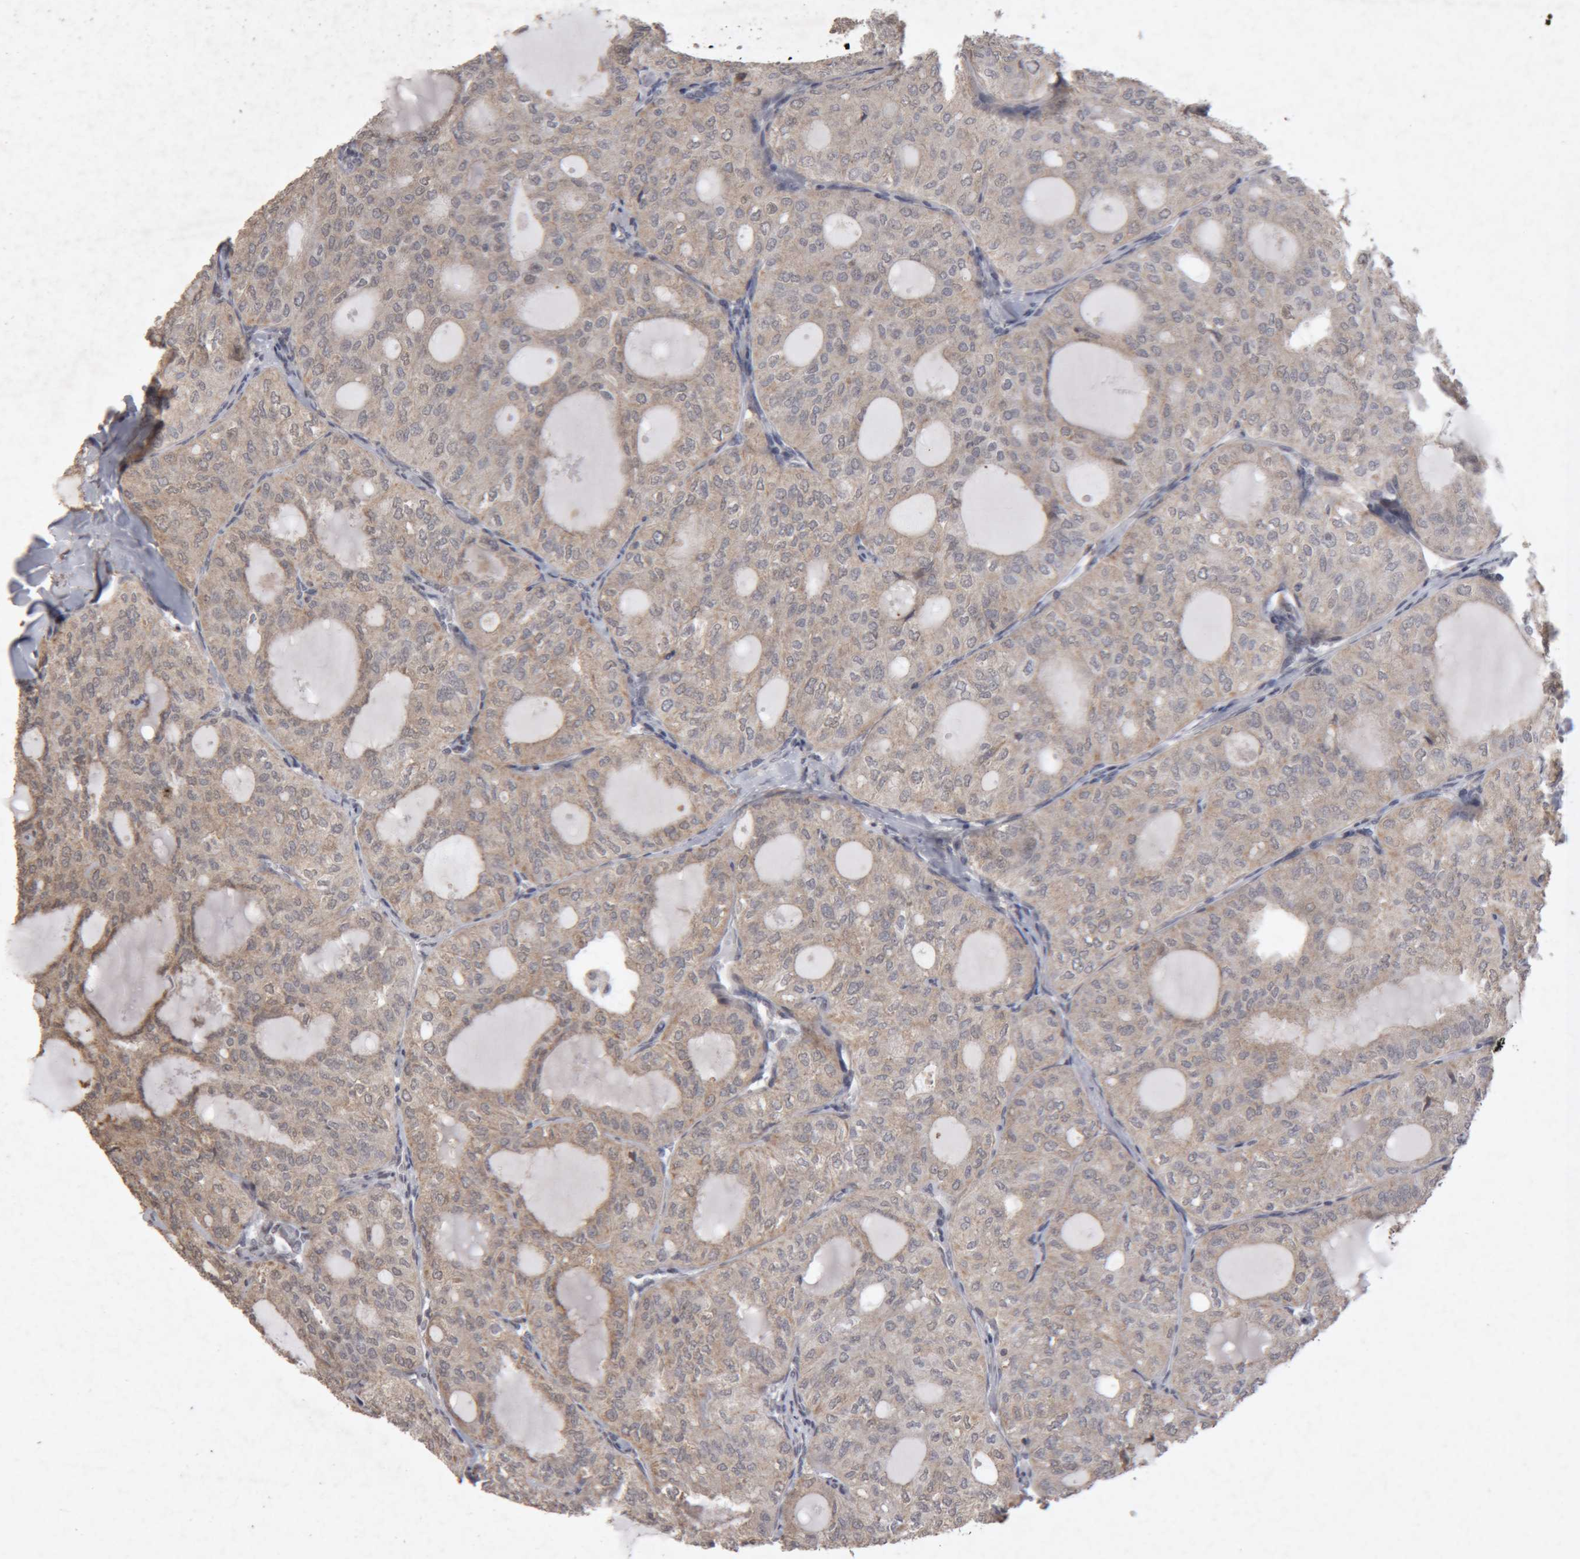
{"staining": {"intensity": "weak", "quantity": "25%-75%", "location": "cytoplasmic/membranous"}, "tissue": "thyroid cancer", "cell_type": "Tumor cells", "image_type": "cancer", "snomed": [{"axis": "morphology", "description": "Follicular adenoma carcinoma, NOS"}, {"axis": "topography", "description": "Thyroid gland"}], "caption": "Brown immunohistochemical staining in human thyroid cancer displays weak cytoplasmic/membranous expression in about 25%-75% of tumor cells.", "gene": "MEP1A", "patient": {"sex": "male", "age": 75}}